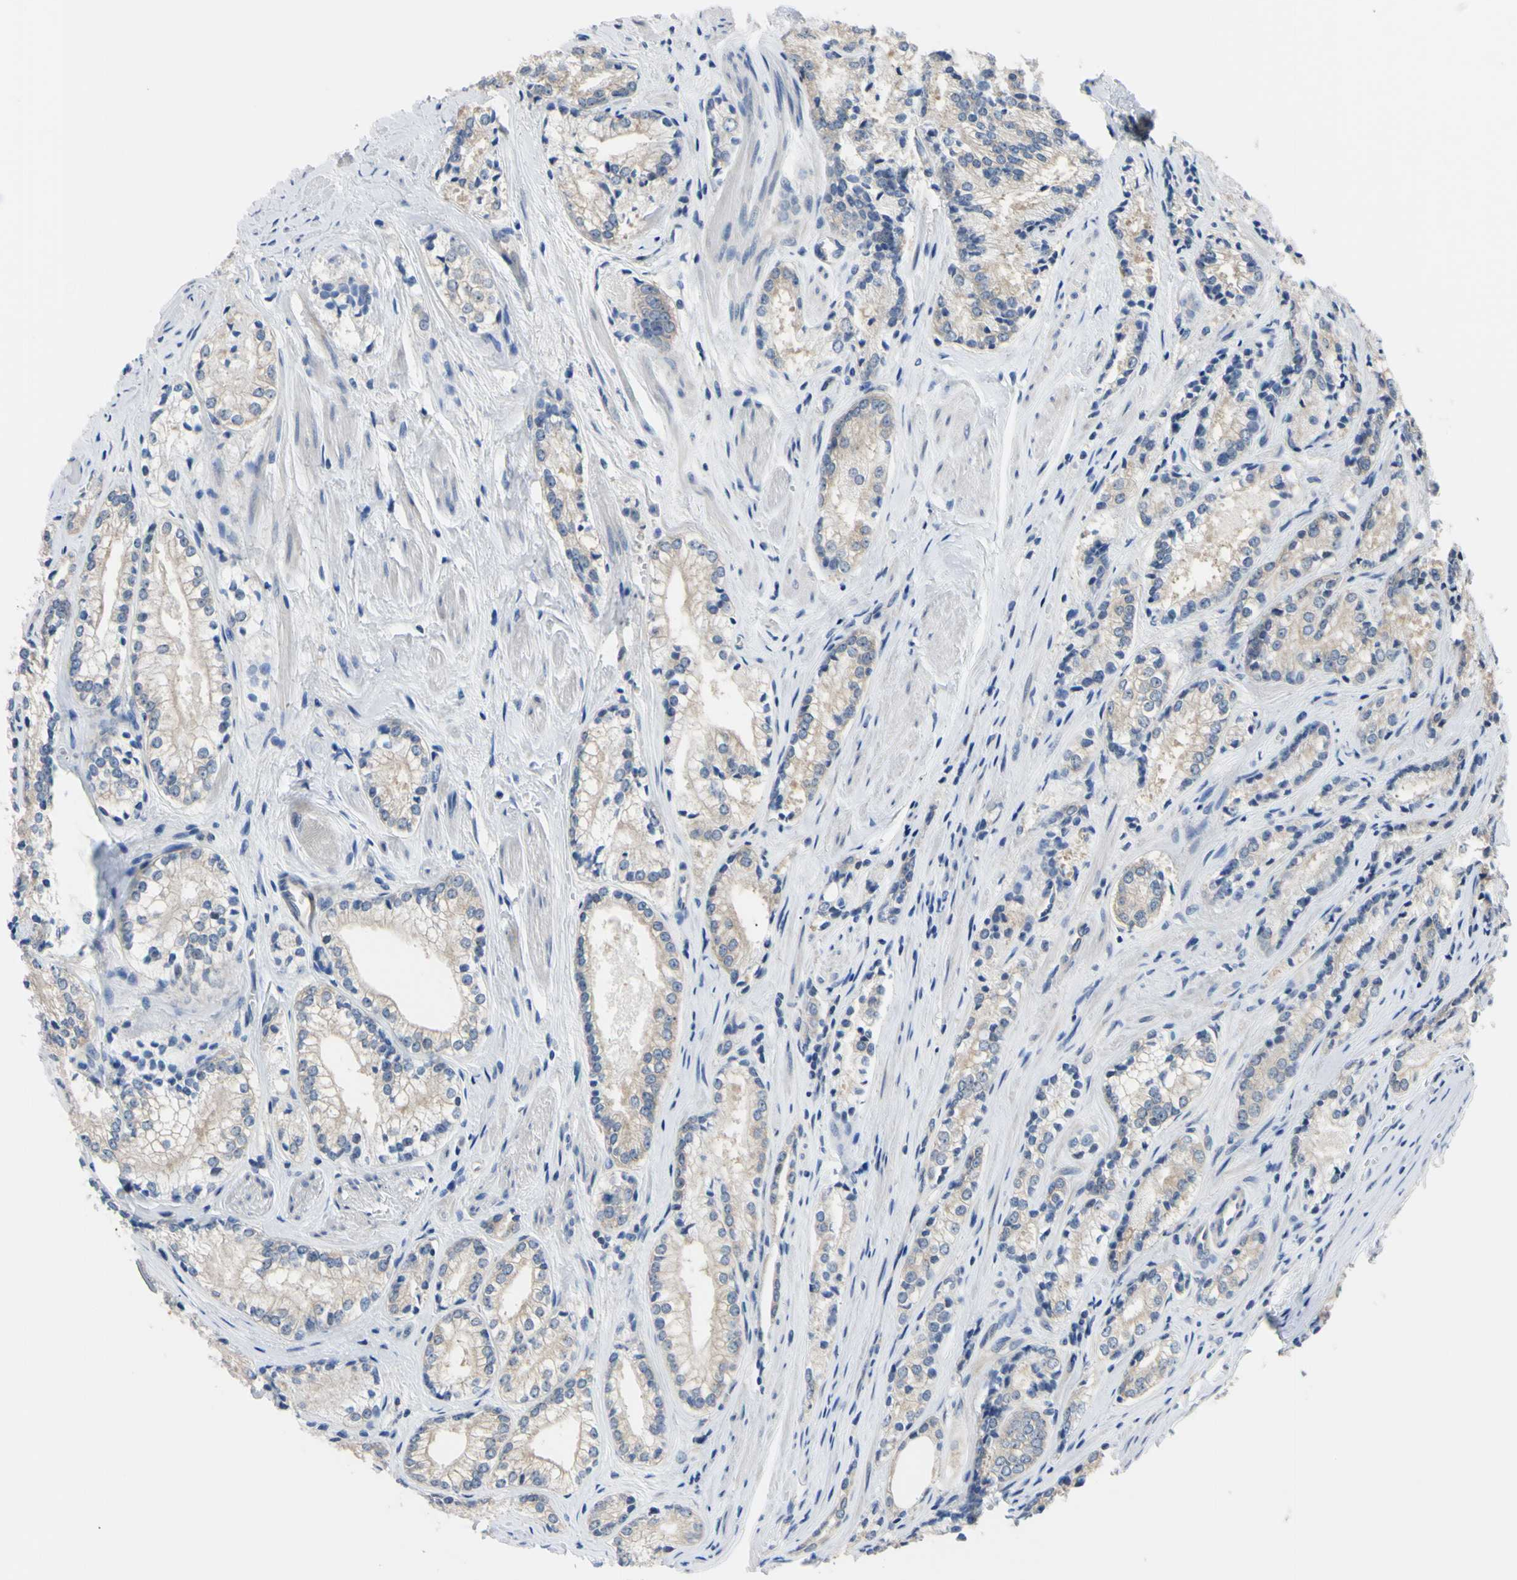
{"staining": {"intensity": "weak", "quantity": ">75%", "location": "cytoplasmic/membranous"}, "tissue": "prostate cancer", "cell_type": "Tumor cells", "image_type": "cancer", "snomed": [{"axis": "morphology", "description": "Adenocarcinoma, Low grade"}, {"axis": "topography", "description": "Prostate"}], "caption": "Approximately >75% of tumor cells in human prostate cancer exhibit weak cytoplasmic/membranous protein expression as visualized by brown immunohistochemical staining.", "gene": "RARS1", "patient": {"sex": "male", "age": 60}}